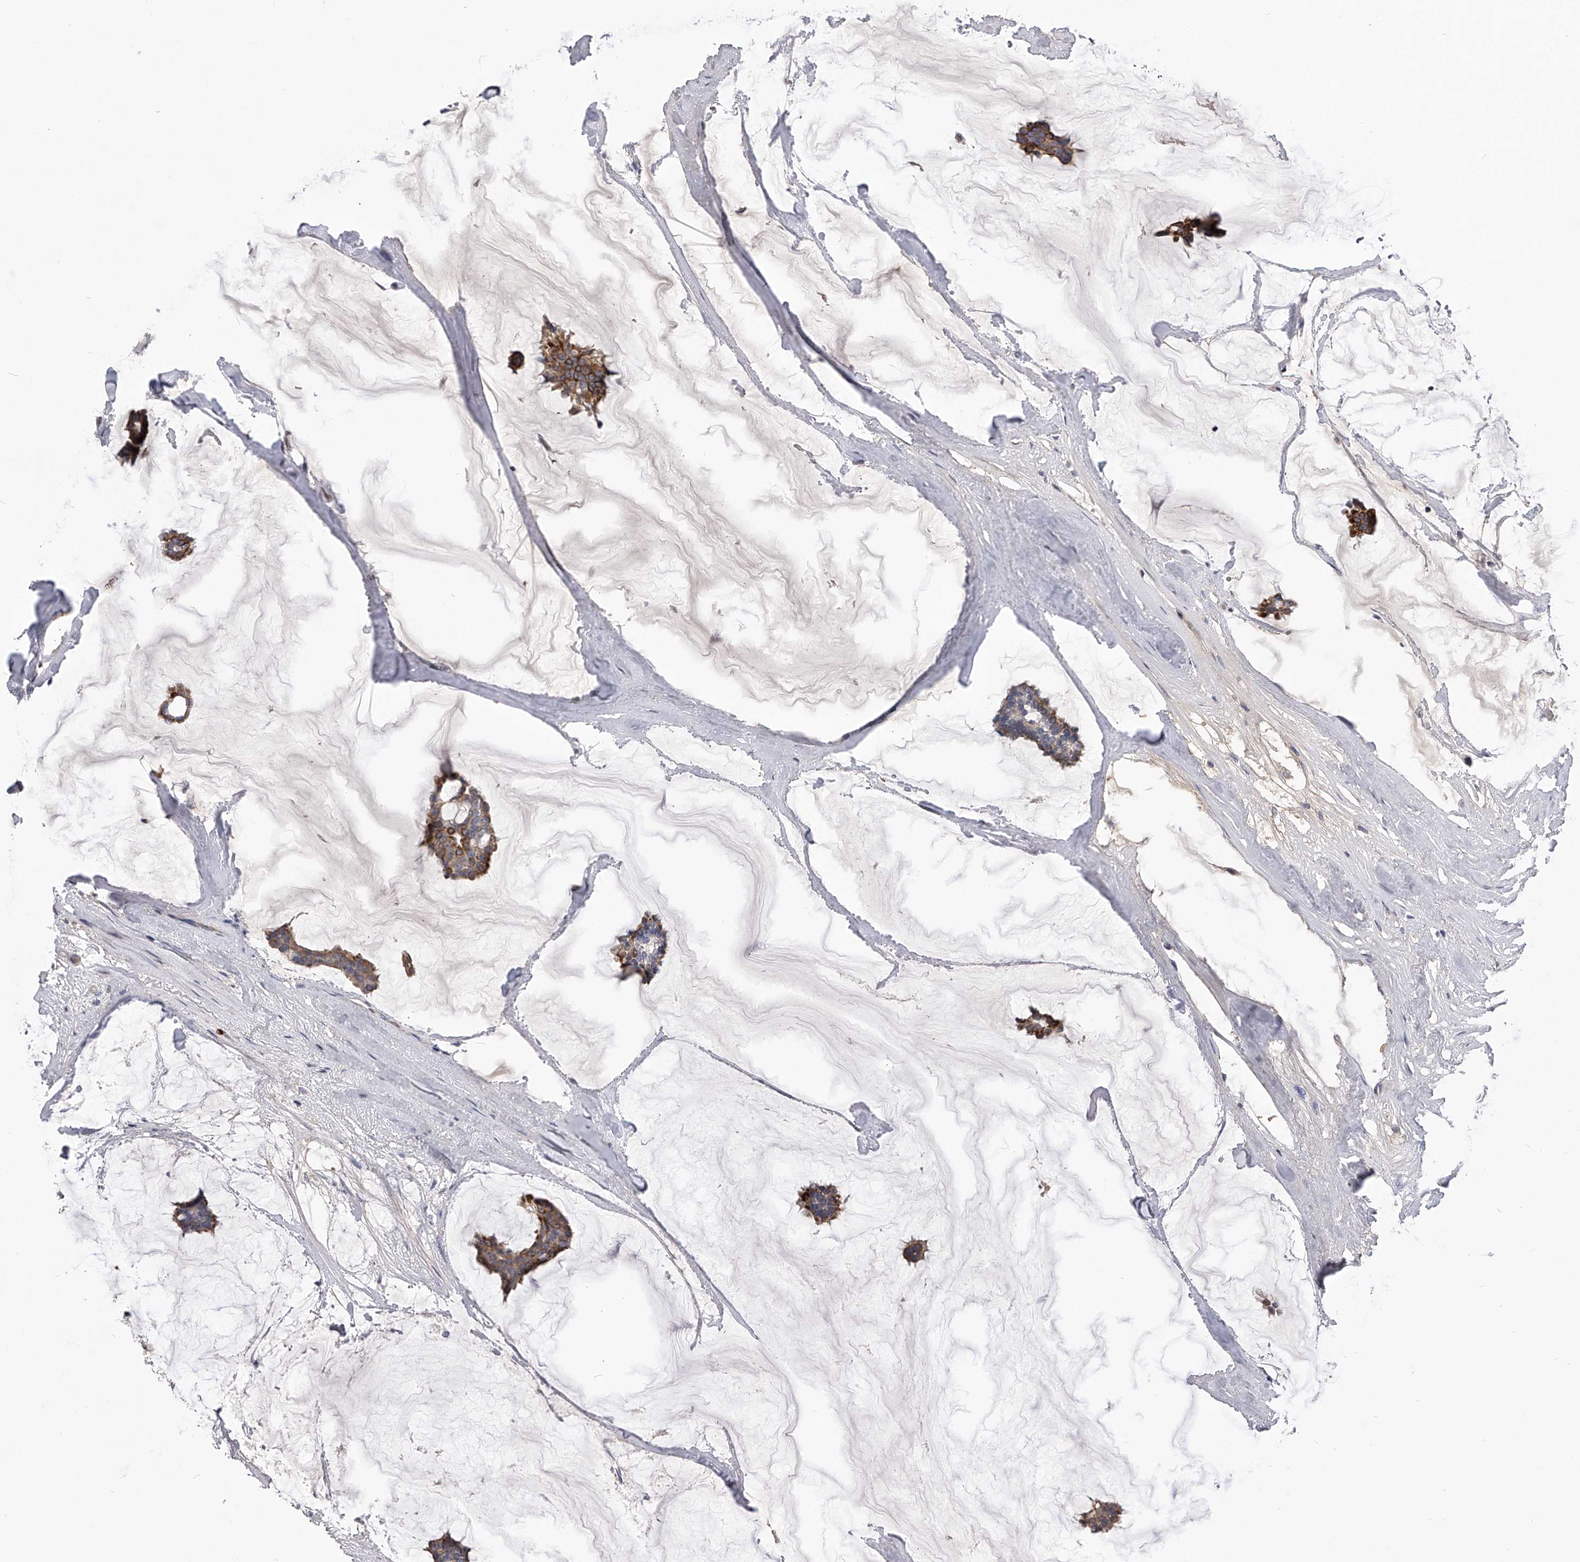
{"staining": {"intensity": "moderate", "quantity": ">75%", "location": "cytoplasmic/membranous"}, "tissue": "breast cancer", "cell_type": "Tumor cells", "image_type": "cancer", "snomed": [{"axis": "morphology", "description": "Duct carcinoma"}, {"axis": "topography", "description": "Breast"}], "caption": "Breast cancer tissue exhibits moderate cytoplasmic/membranous positivity in about >75% of tumor cells", "gene": "MDN1", "patient": {"sex": "female", "age": 93}}